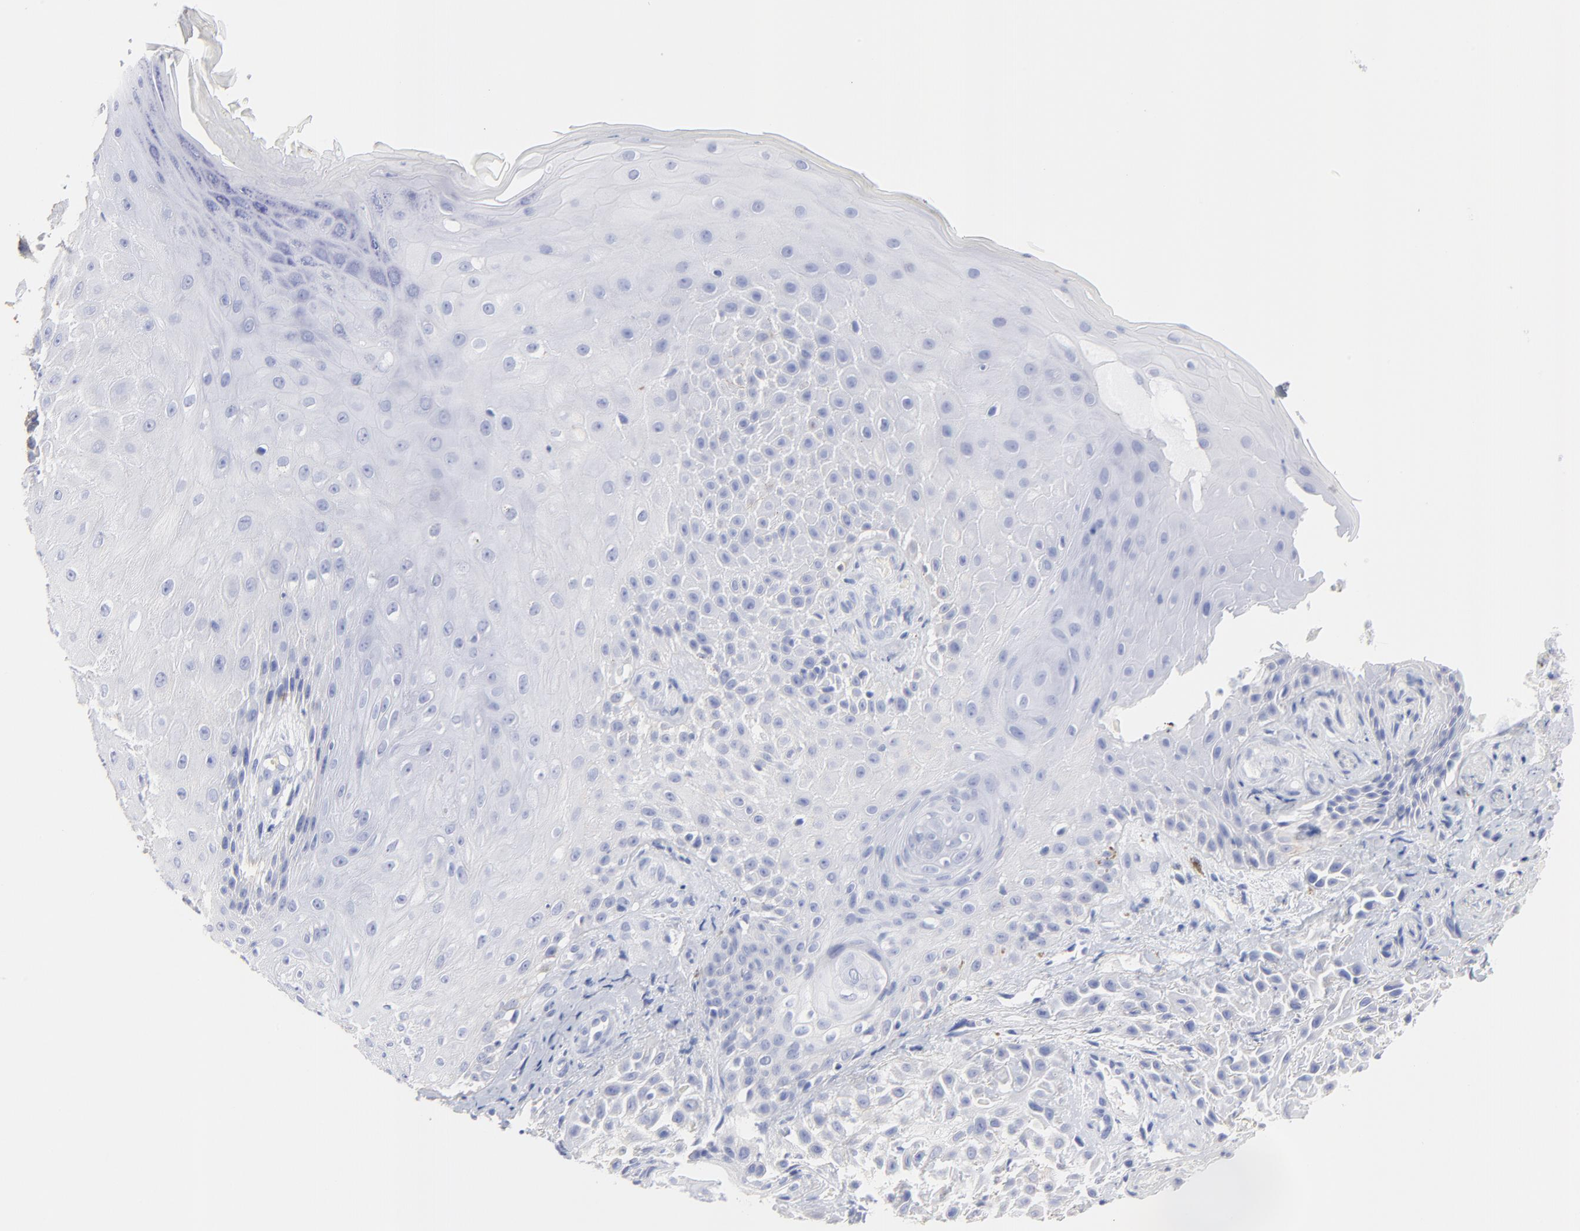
{"staining": {"intensity": "negative", "quantity": "none", "location": "none"}, "tissue": "skin cancer", "cell_type": "Tumor cells", "image_type": "cancer", "snomed": [{"axis": "morphology", "description": "Squamous cell carcinoma, NOS"}, {"axis": "topography", "description": "Skin"}], "caption": "DAB (3,3'-diaminobenzidine) immunohistochemical staining of squamous cell carcinoma (skin) shows no significant expression in tumor cells. (Stains: DAB (3,3'-diaminobenzidine) IHC with hematoxylin counter stain, Microscopy: brightfield microscopy at high magnification).", "gene": "ACY1", "patient": {"sex": "female", "age": 42}}